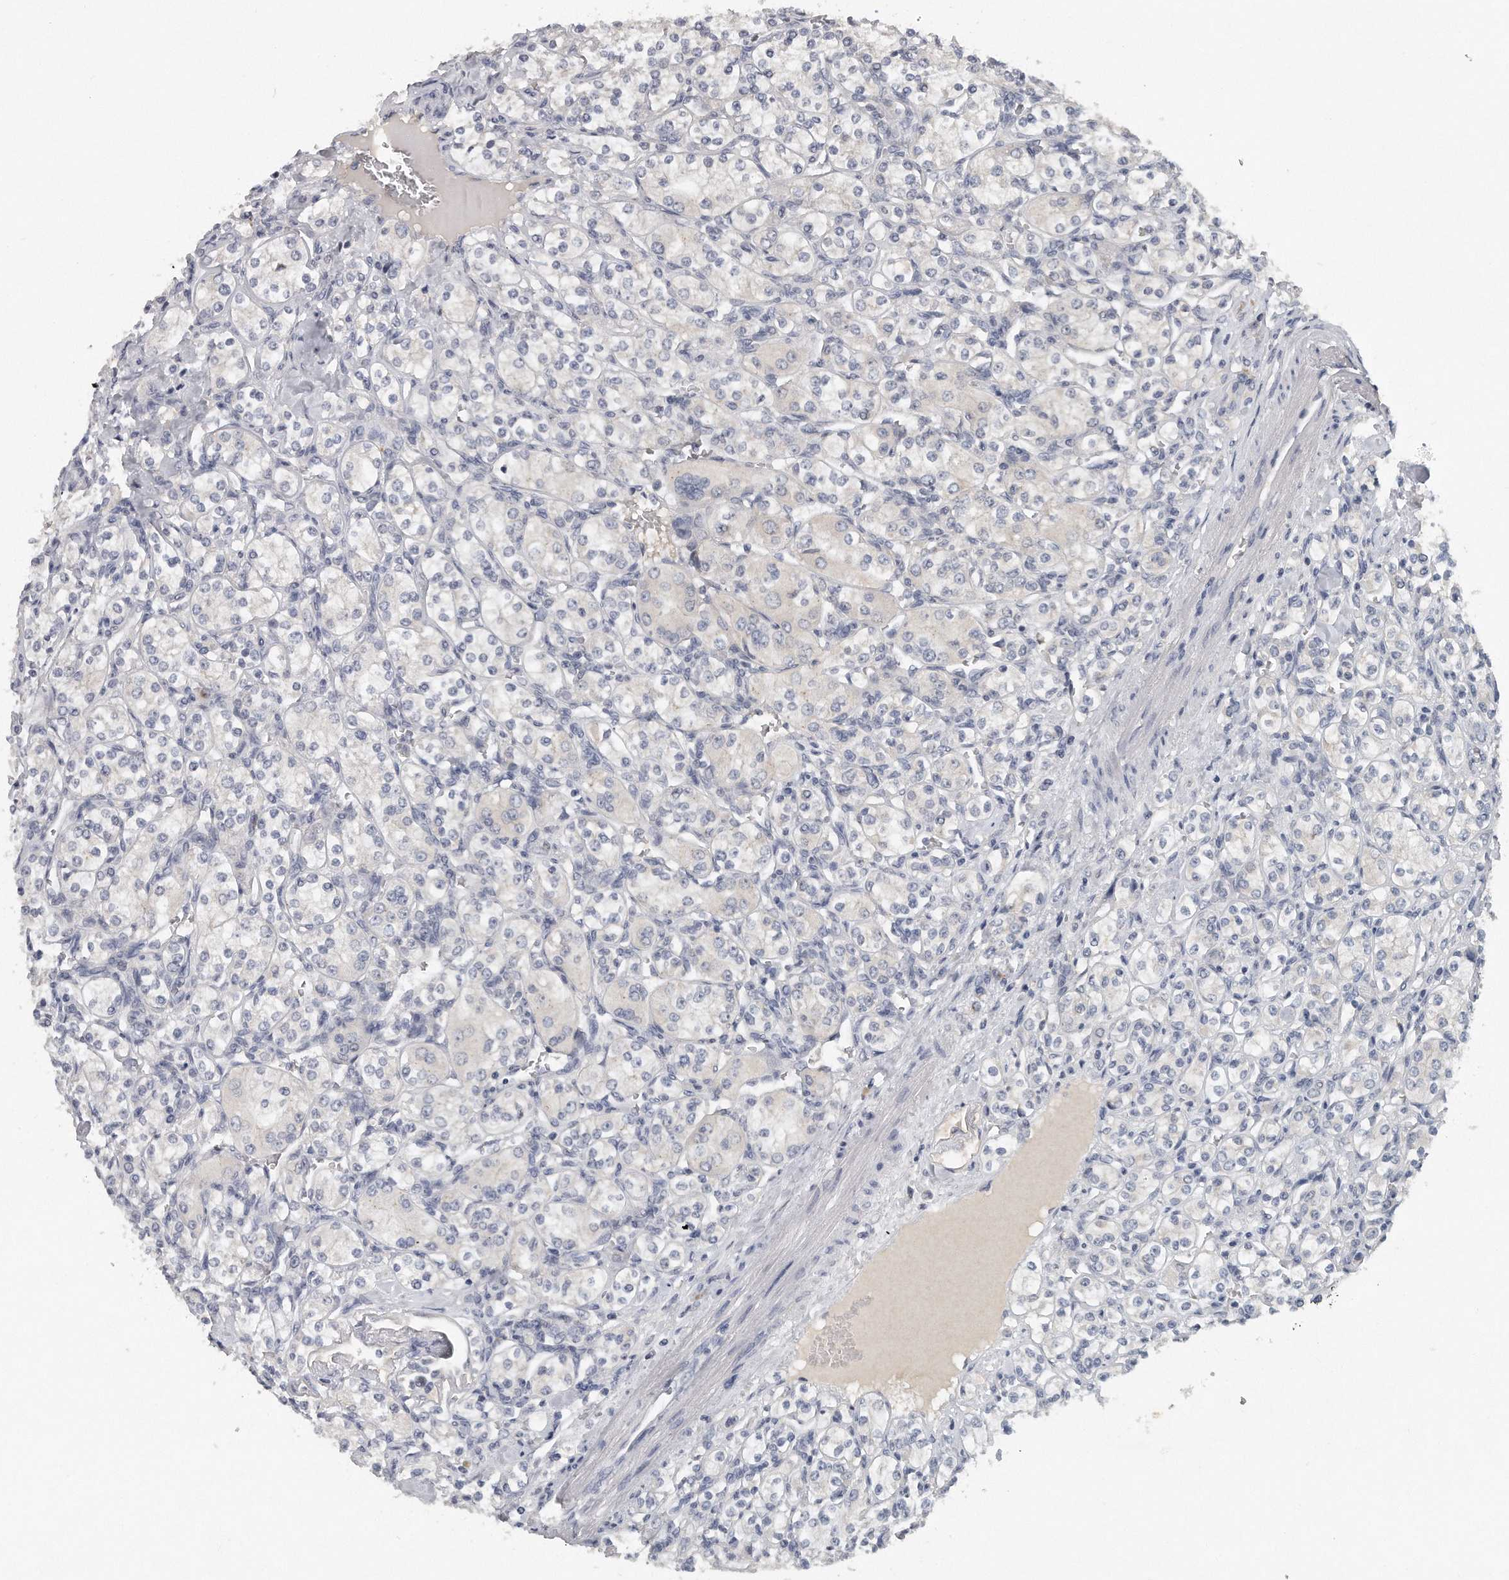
{"staining": {"intensity": "negative", "quantity": "none", "location": "none"}, "tissue": "renal cancer", "cell_type": "Tumor cells", "image_type": "cancer", "snomed": [{"axis": "morphology", "description": "Adenocarcinoma, NOS"}, {"axis": "topography", "description": "Kidney"}], "caption": "Immunohistochemistry (IHC) of renal cancer exhibits no positivity in tumor cells. The staining is performed using DAB (3,3'-diaminobenzidine) brown chromogen with nuclei counter-stained in using hematoxylin.", "gene": "TRAPPC14", "patient": {"sex": "male", "age": 77}}